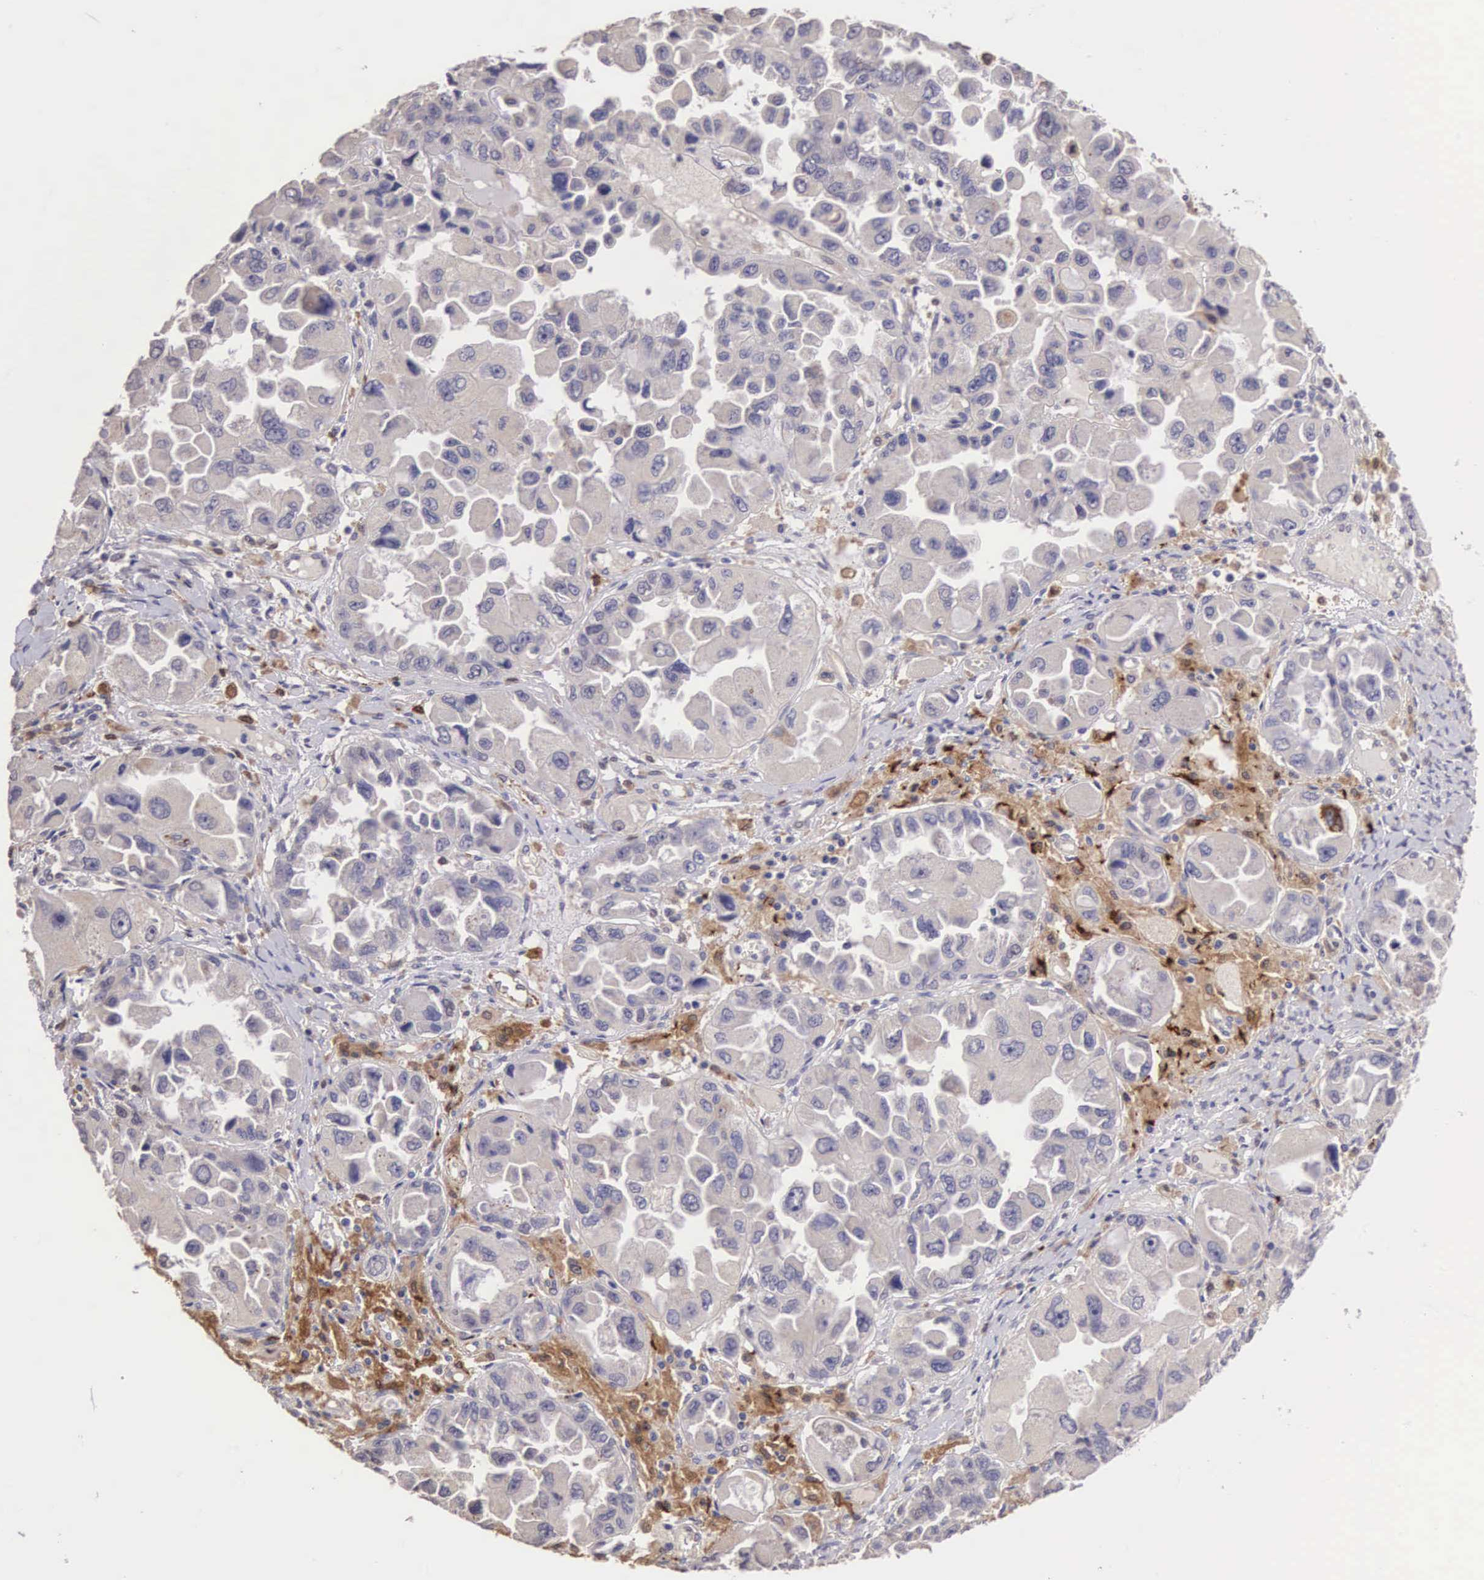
{"staining": {"intensity": "negative", "quantity": "none", "location": "none"}, "tissue": "ovarian cancer", "cell_type": "Tumor cells", "image_type": "cancer", "snomed": [{"axis": "morphology", "description": "Cystadenocarcinoma, serous, NOS"}, {"axis": "topography", "description": "Ovary"}], "caption": "A high-resolution photomicrograph shows immunohistochemistry staining of ovarian cancer, which demonstrates no significant staining in tumor cells.", "gene": "CDC45", "patient": {"sex": "female", "age": 84}}